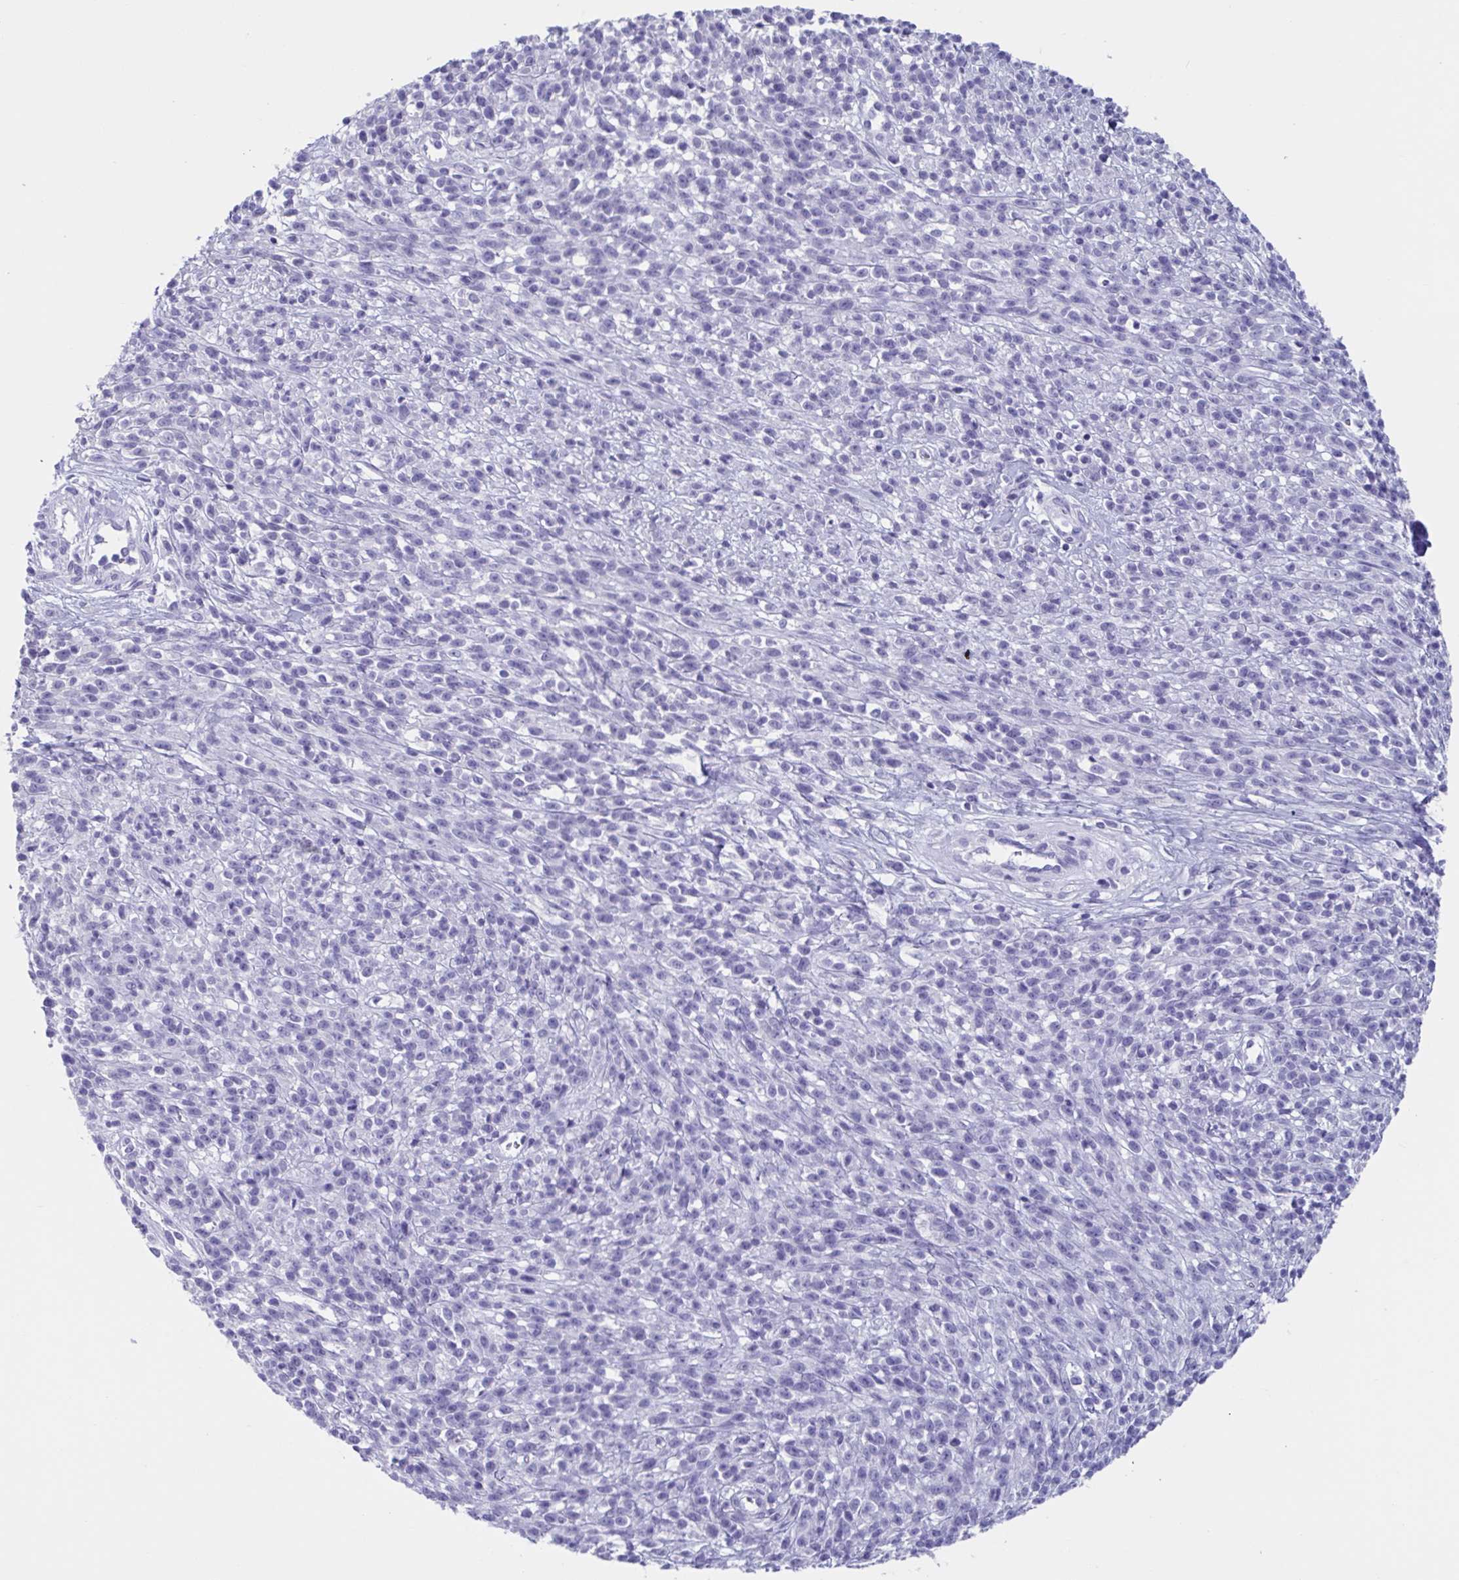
{"staining": {"intensity": "negative", "quantity": "none", "location": "none"}, "tissue": "melanoma", "cell_type": "Tumor cells", "image_type": "cancer", "snomed": [{"axis": "morphology", "description": "Malignant melanoma, NOS"}, {"axis": "topography", "description": "Skin"}, {"axis": "topography", "description": "Skin of trunk"}], "caption": "Tumor cells are negative for brown protein staining in melanoma.", "gene": "USP35", "patient": {"sex": "male", "age": 74}}